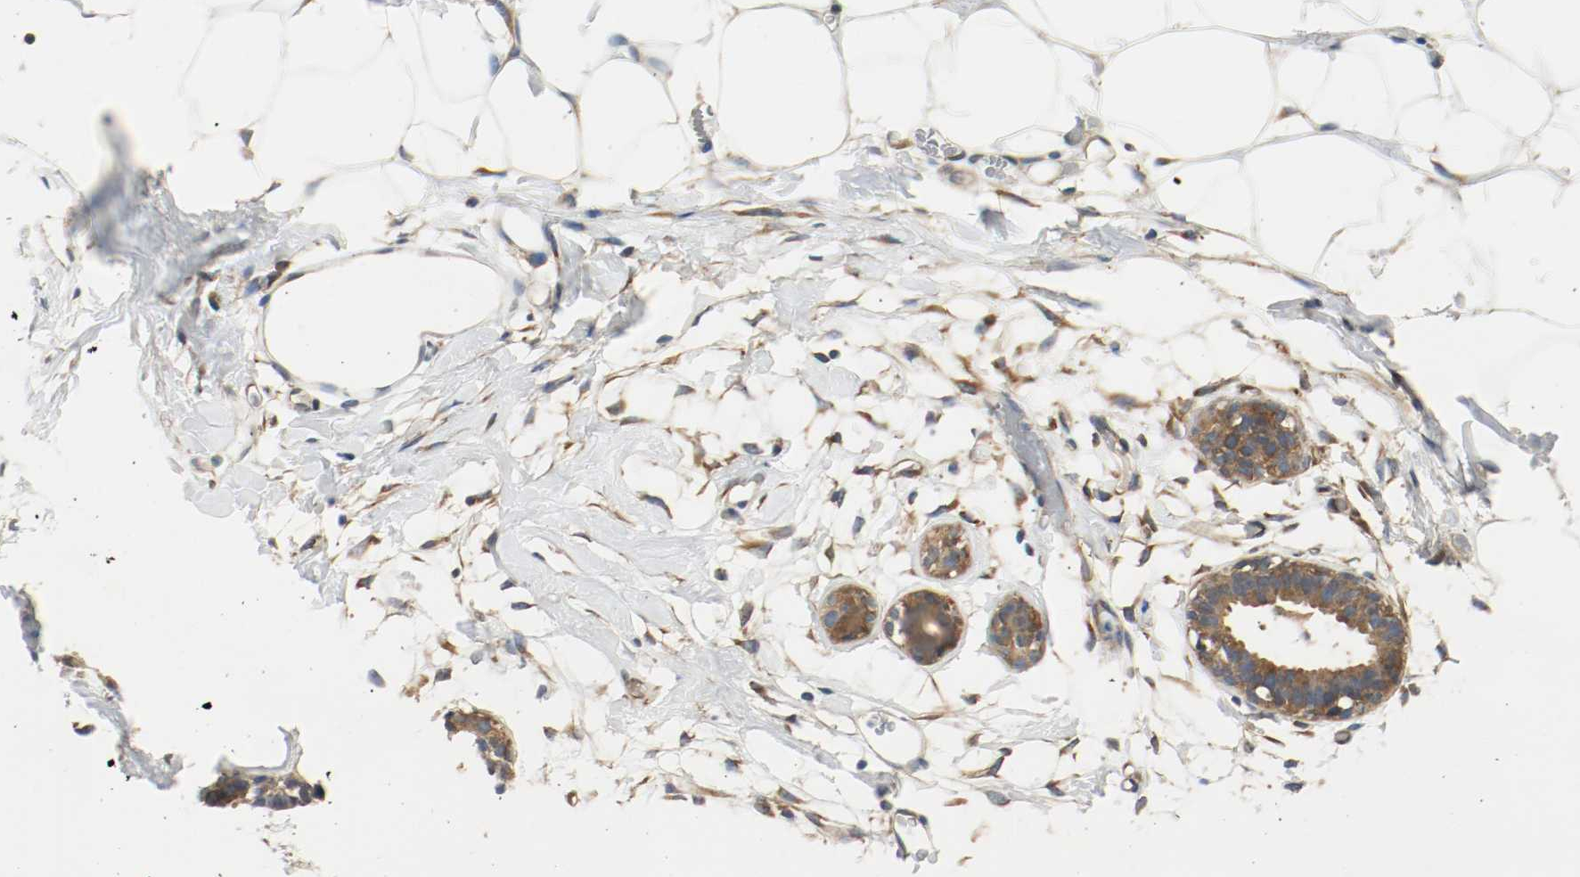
{"staining": {"intensity": "negative", "quantity": "none", "location": "none"}, "tissue": "adipose tissue", "cell_type": "Adipocytes", "image_type": "normal", "snomed": [{"axis": "morphology", "description": "Normal tissue, NOS"}, {"axis": "topography", "description": "Breast"}, {"axis": "topography", "description": "Soft tissue"}], "caption": "Adipocytes show no significant expression in benign adipose tissue. Nuclei are stained in blue.", "gene": "PLCG1", "patient": {"sex": "female", "age": 25}}